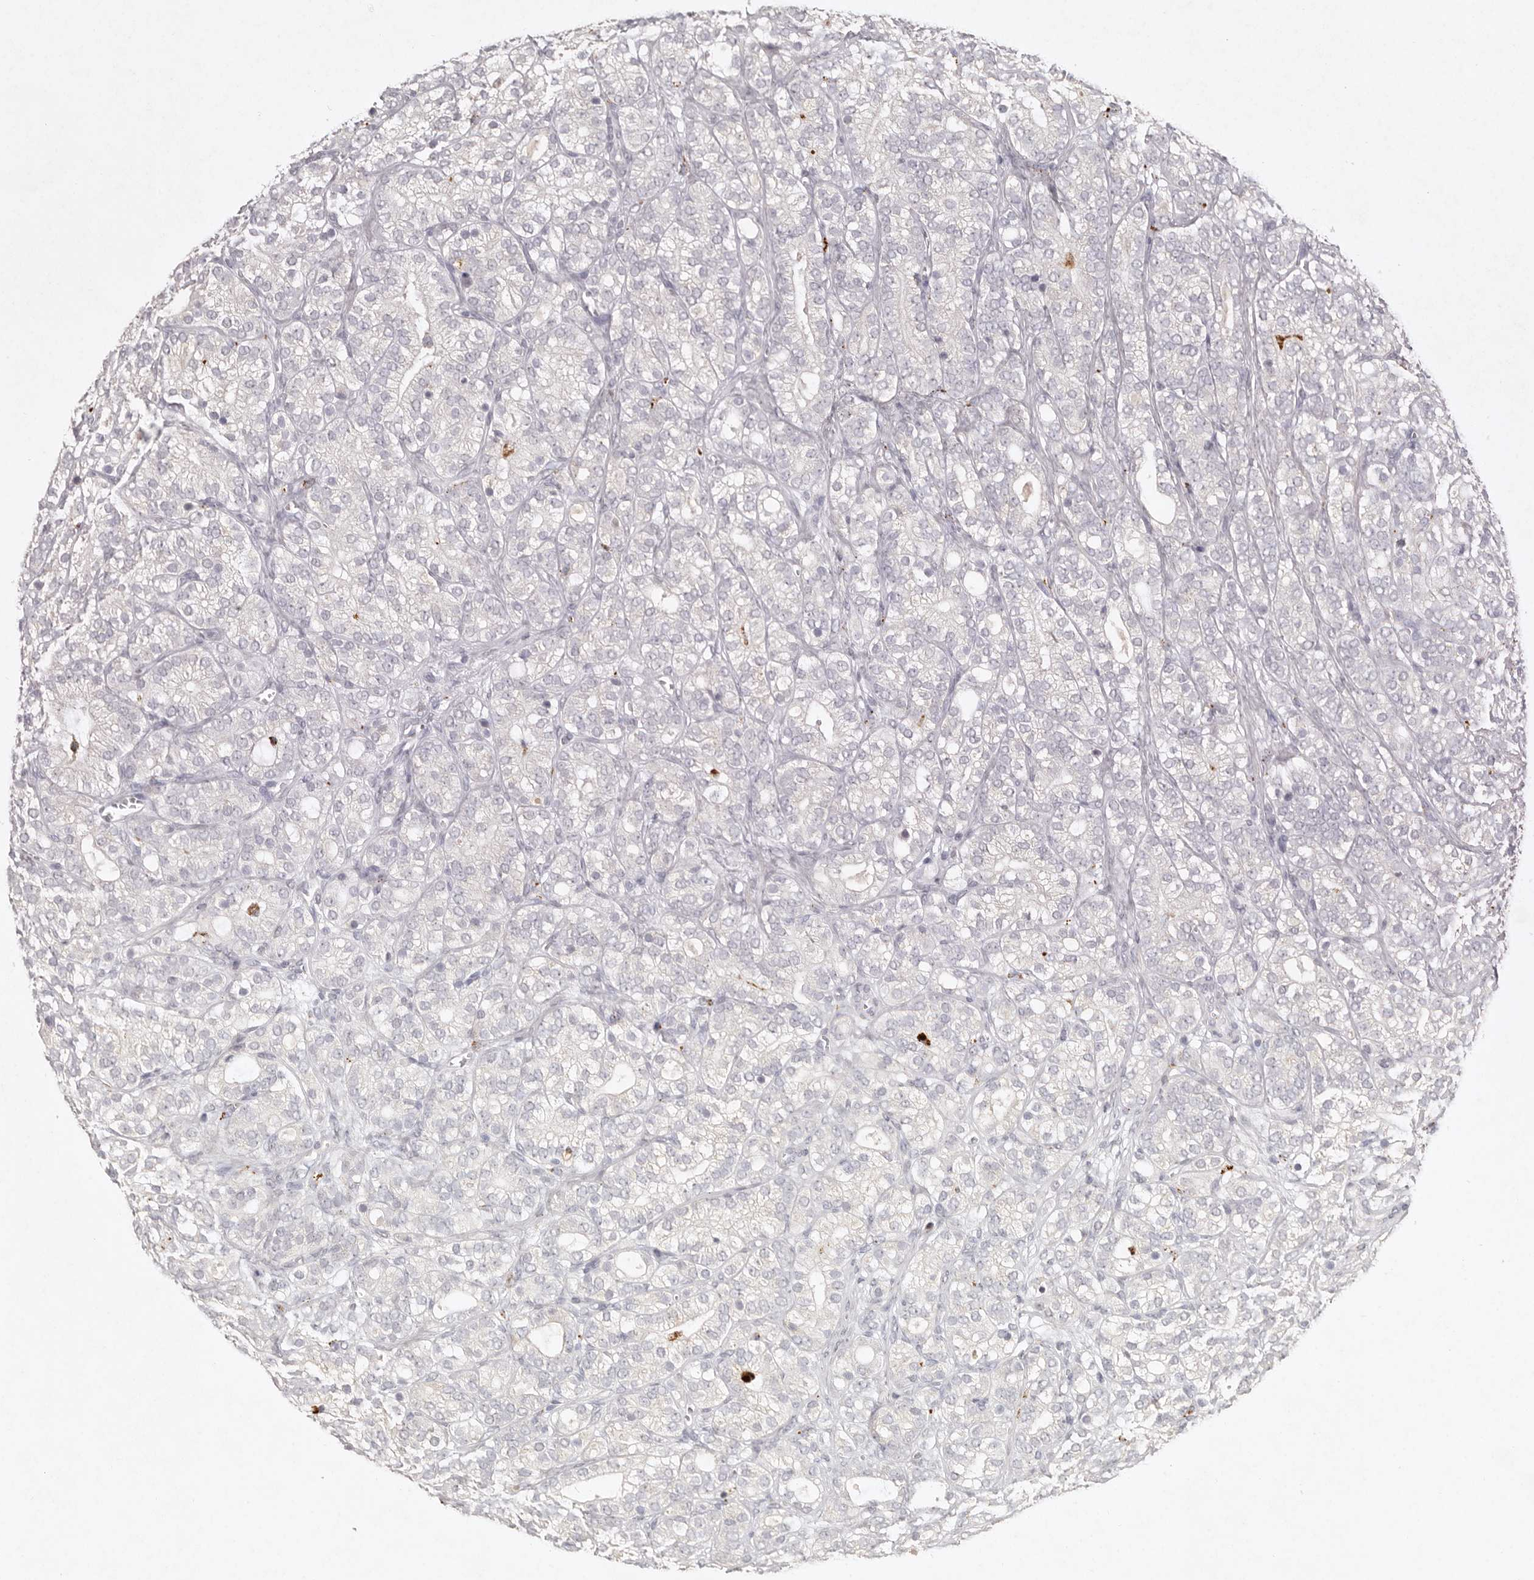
{"staining": {"intensity": "negative", "quantity": "none", "location": "none"}, "tissue": "prostate cancer", "cell_type": "Tumor cells", "image_type": "cancer", "snomed": [{"axis": "morphology", "description": "Adenocarcinoma, High grade"}, {"axis": "topography", "description": "Prostate"}], "caption": "Immunohistochemistry image of neoplastic tissue: human prostate adenocarcinoma (high-grade) stained with DAB (3,3'-diaminobenzidine) shows no significant protein positivity in tumor cells.", "gene": "FAM185A", "patient": {"sex": "male", "age": 57}}